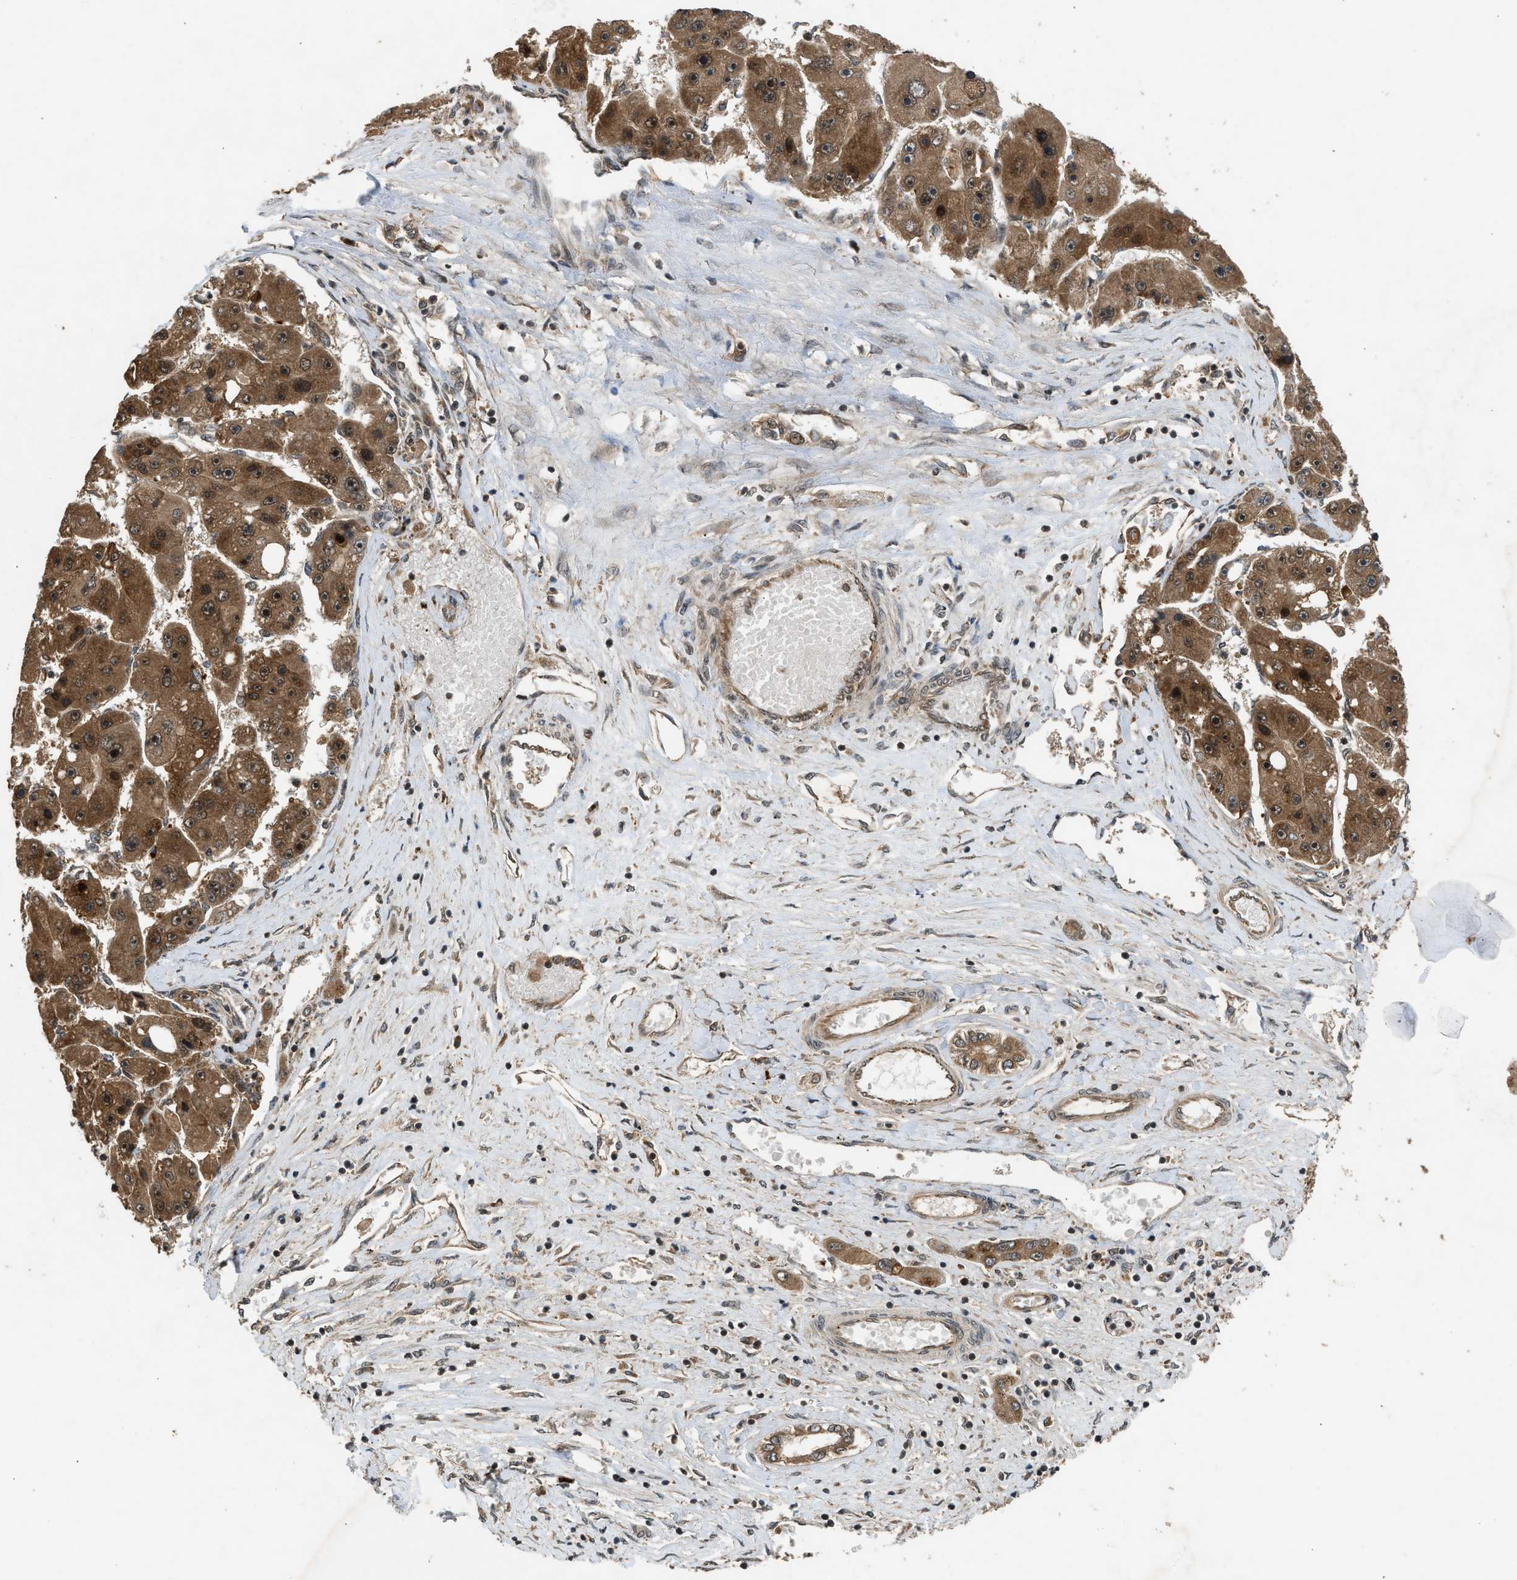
{"staining": {"intensity": "moderate", "quantity": ">75%", "location": "cytoplasmic/membranous,nuclear"}, "tissue": "liver cancer", "cell_type": "Tumor cells", "image_type": "cancer", "snomed": [{"axis": "morphology", "description": "Carcinoma, Hepatocellular, NOS"}, {"axis": "topography", "description": "Liver"}], "caption": "Immunohistochemistry (IHC) (DAB (3,3'-diaminobenzidine)) staining of liver cancer (hepatocellular carcinoma) reveals moderate cytoplasmic/membranous and nuclear protein staining in approximately >75% of tumor cells. The protein is stained brown, and the nuclei are stained in blue (DAB (3,3'-diaminobenzidine) IHC with brightfield microscopy, high magnification).", "gene": "TXNL1", "patient": {"sex": "female", "age": 61}}